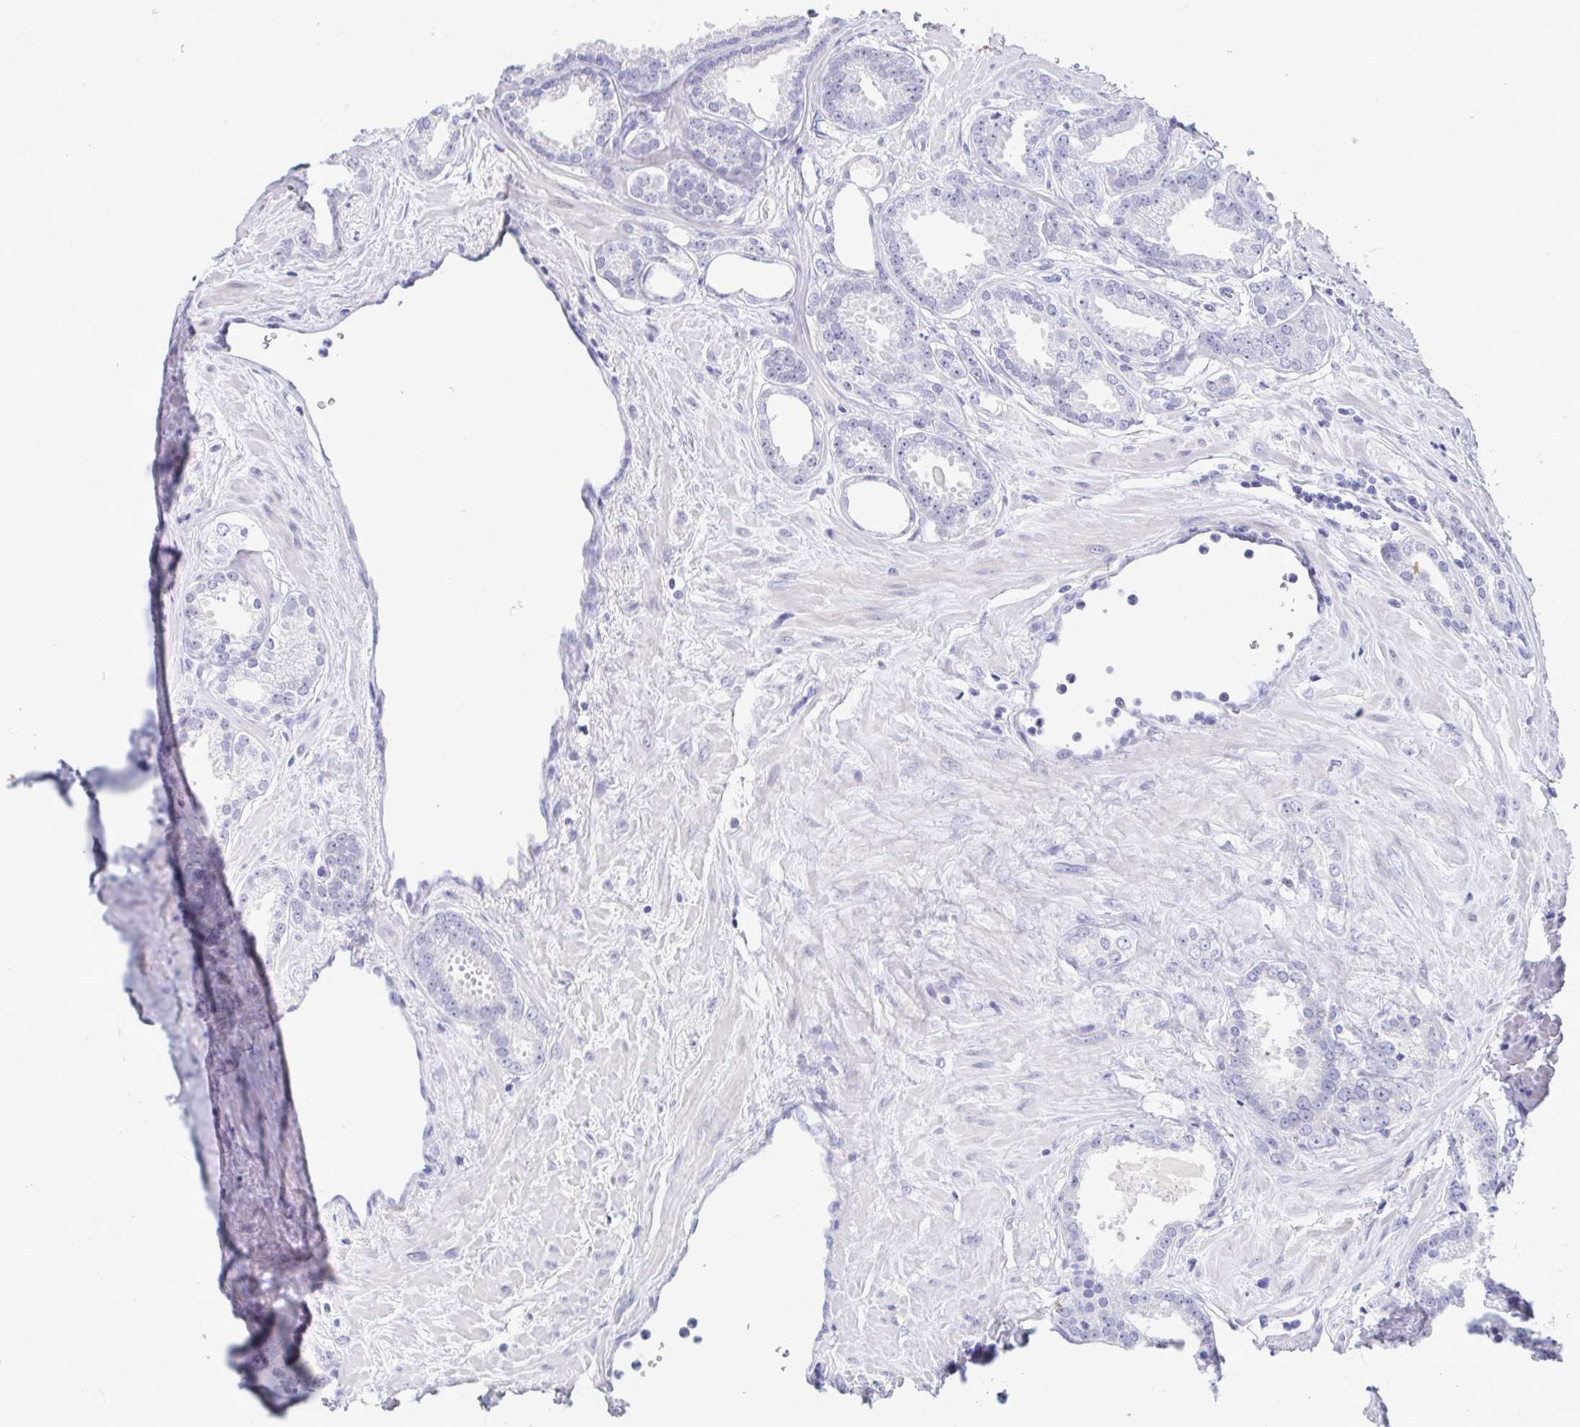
{"staining": {"intensity": "negative", "quantity": "none", "location": "none"}, "tissue": "prostate cancer", "cell_type": "Tumor cells", "image_type": "cancer", "snomed": [{"axis": "morphology", "description": "Adenocarcinoma, Low grade"}, {"axis": "topography", "description": "Prostate"}], "caption": "A high-resolution micrograph shows immunohistochemistry (IHC) staining of prostate low-grade adenocarcinoma, which displays no significant expression in tumor cells.", "gene": "PERM1", "patient": {"sex": "male", "age": 65}}